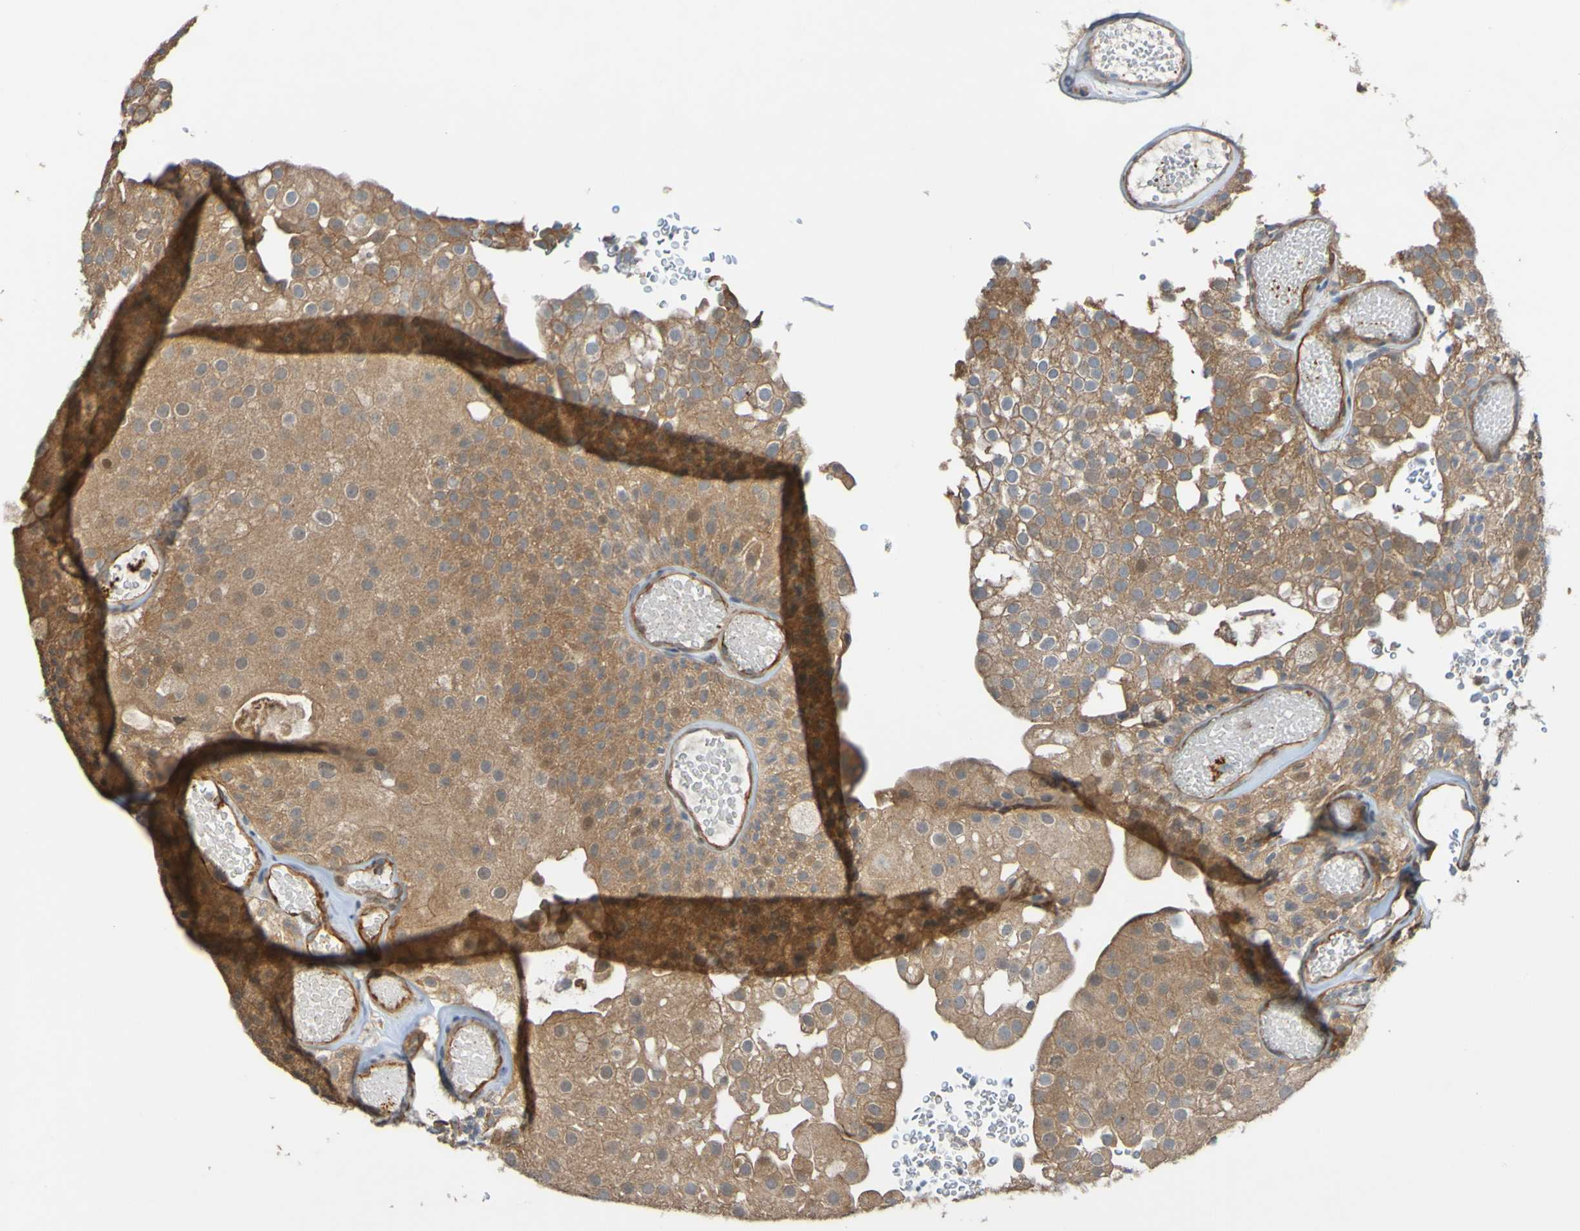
{"staining": {"intensity": "moderate", "quantity": ">75%", "location": "cytoplasmic/membranous"}, "tissue": "urothelial cancer", "cell_type": "Tumor cells", "image_type": "cancer", "snomed": [{"axis": "morphology", "description": "Urothelial carcinoma, Low grade"}, {"axis": "topography", "description": "Urinary bladder"}], "caption": "Human urothelial cancer stained with a protein marker displays moderate staining in tumor cells.", "gene": "ST8SIA6", "patient": {"sex": "male", "age": 78}}